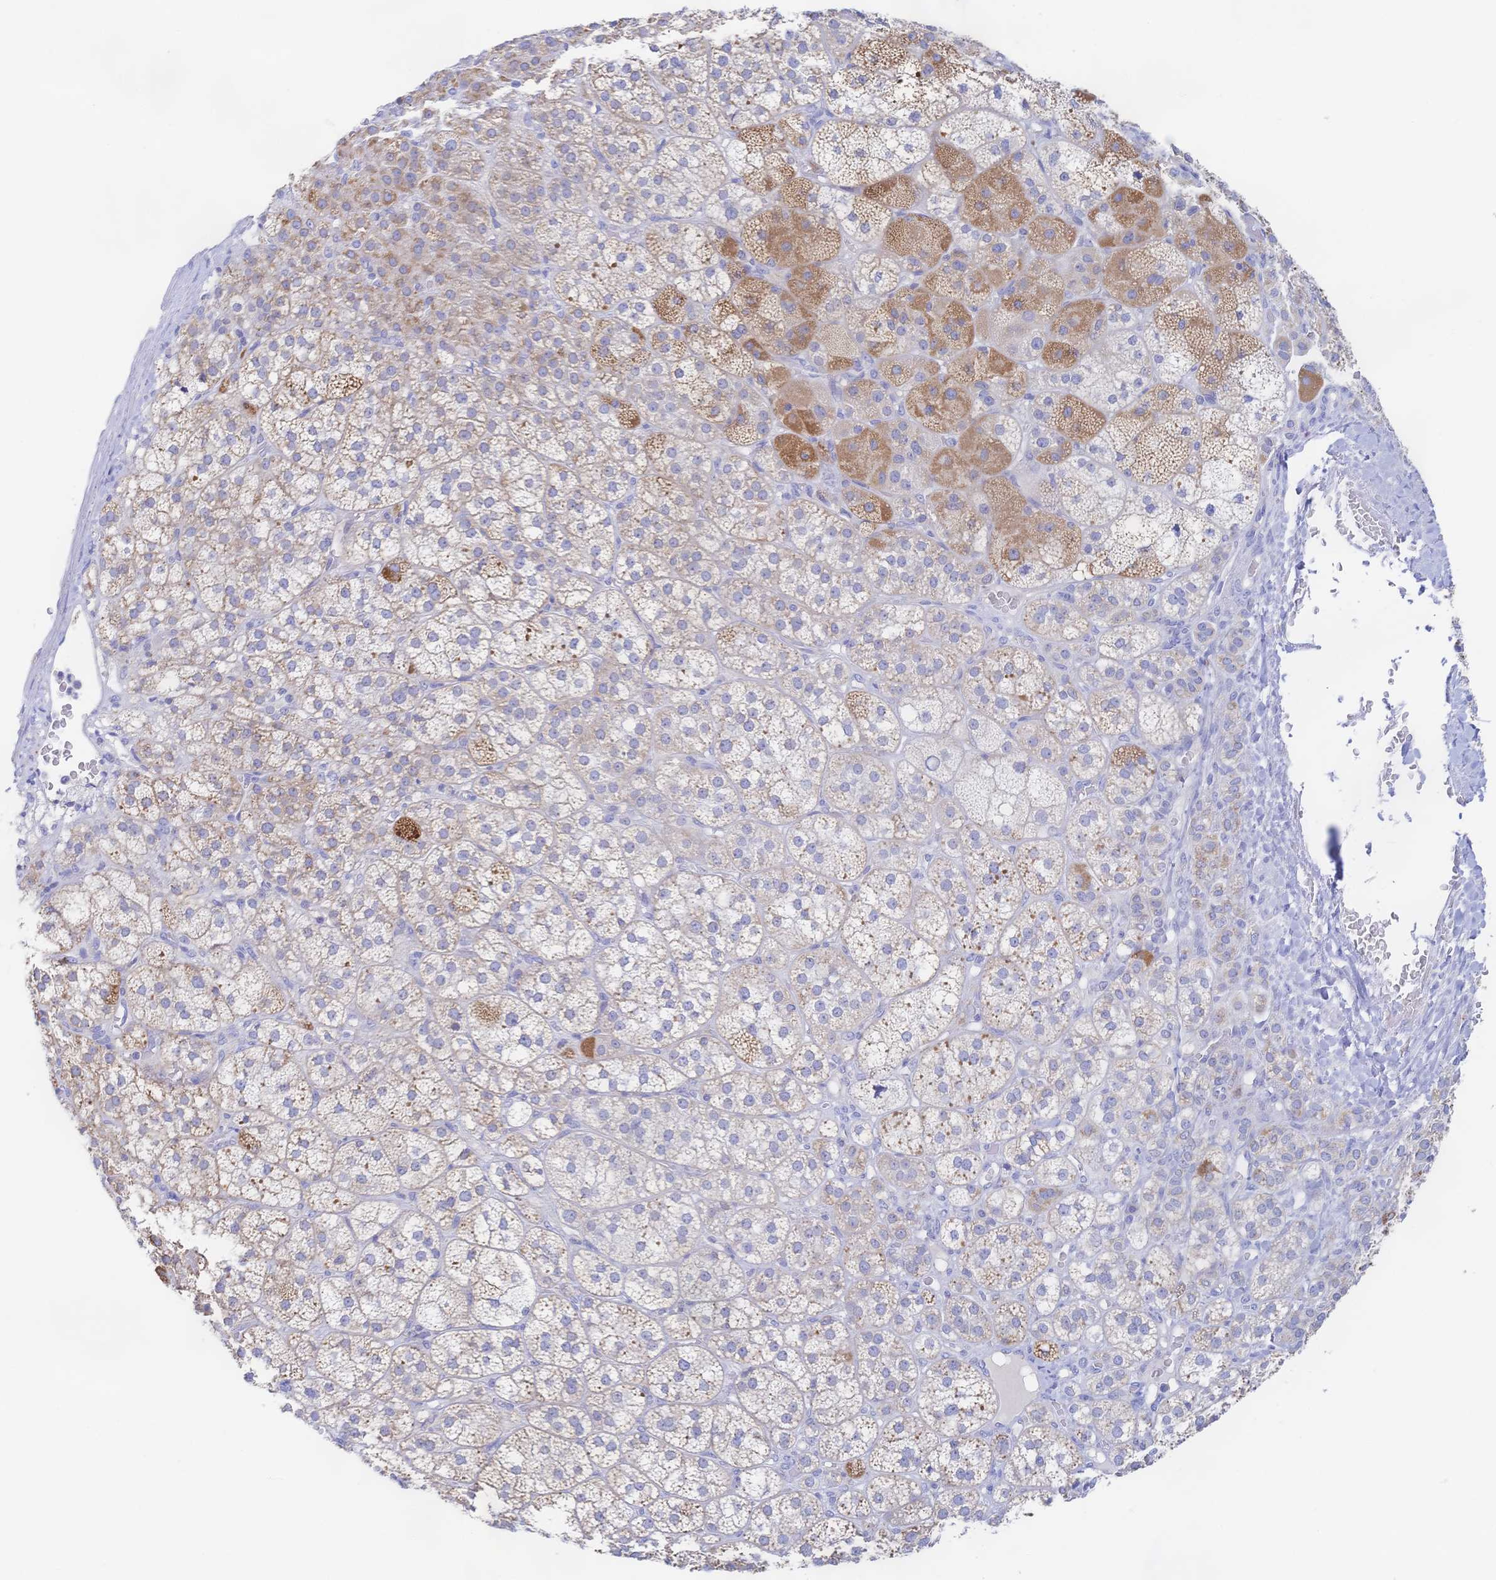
{"staining": {"intensity": "moderate", "quantity": ">75%", "location": "cytoplasmic/membranous"}, "tissue": "adrenal gland", "cell_type": "Glandular cells", "image_type": "normal", "snomed": [{"axis": "morphology", "description": "Normal tissue, NOS"}, {"axis": "topography", "description": "Adrenal gland"}], "caption": "Immunohistochemistry (IHC) micrograph of unremarkable human adrenal gland stained for a protein (brown), which reveals medium levels of moderate cytoplasmic/membranous expression in about >75% of glandular cells.", "gene": "SYNGR4", "patient": {"sex": "female", "age": 60}}